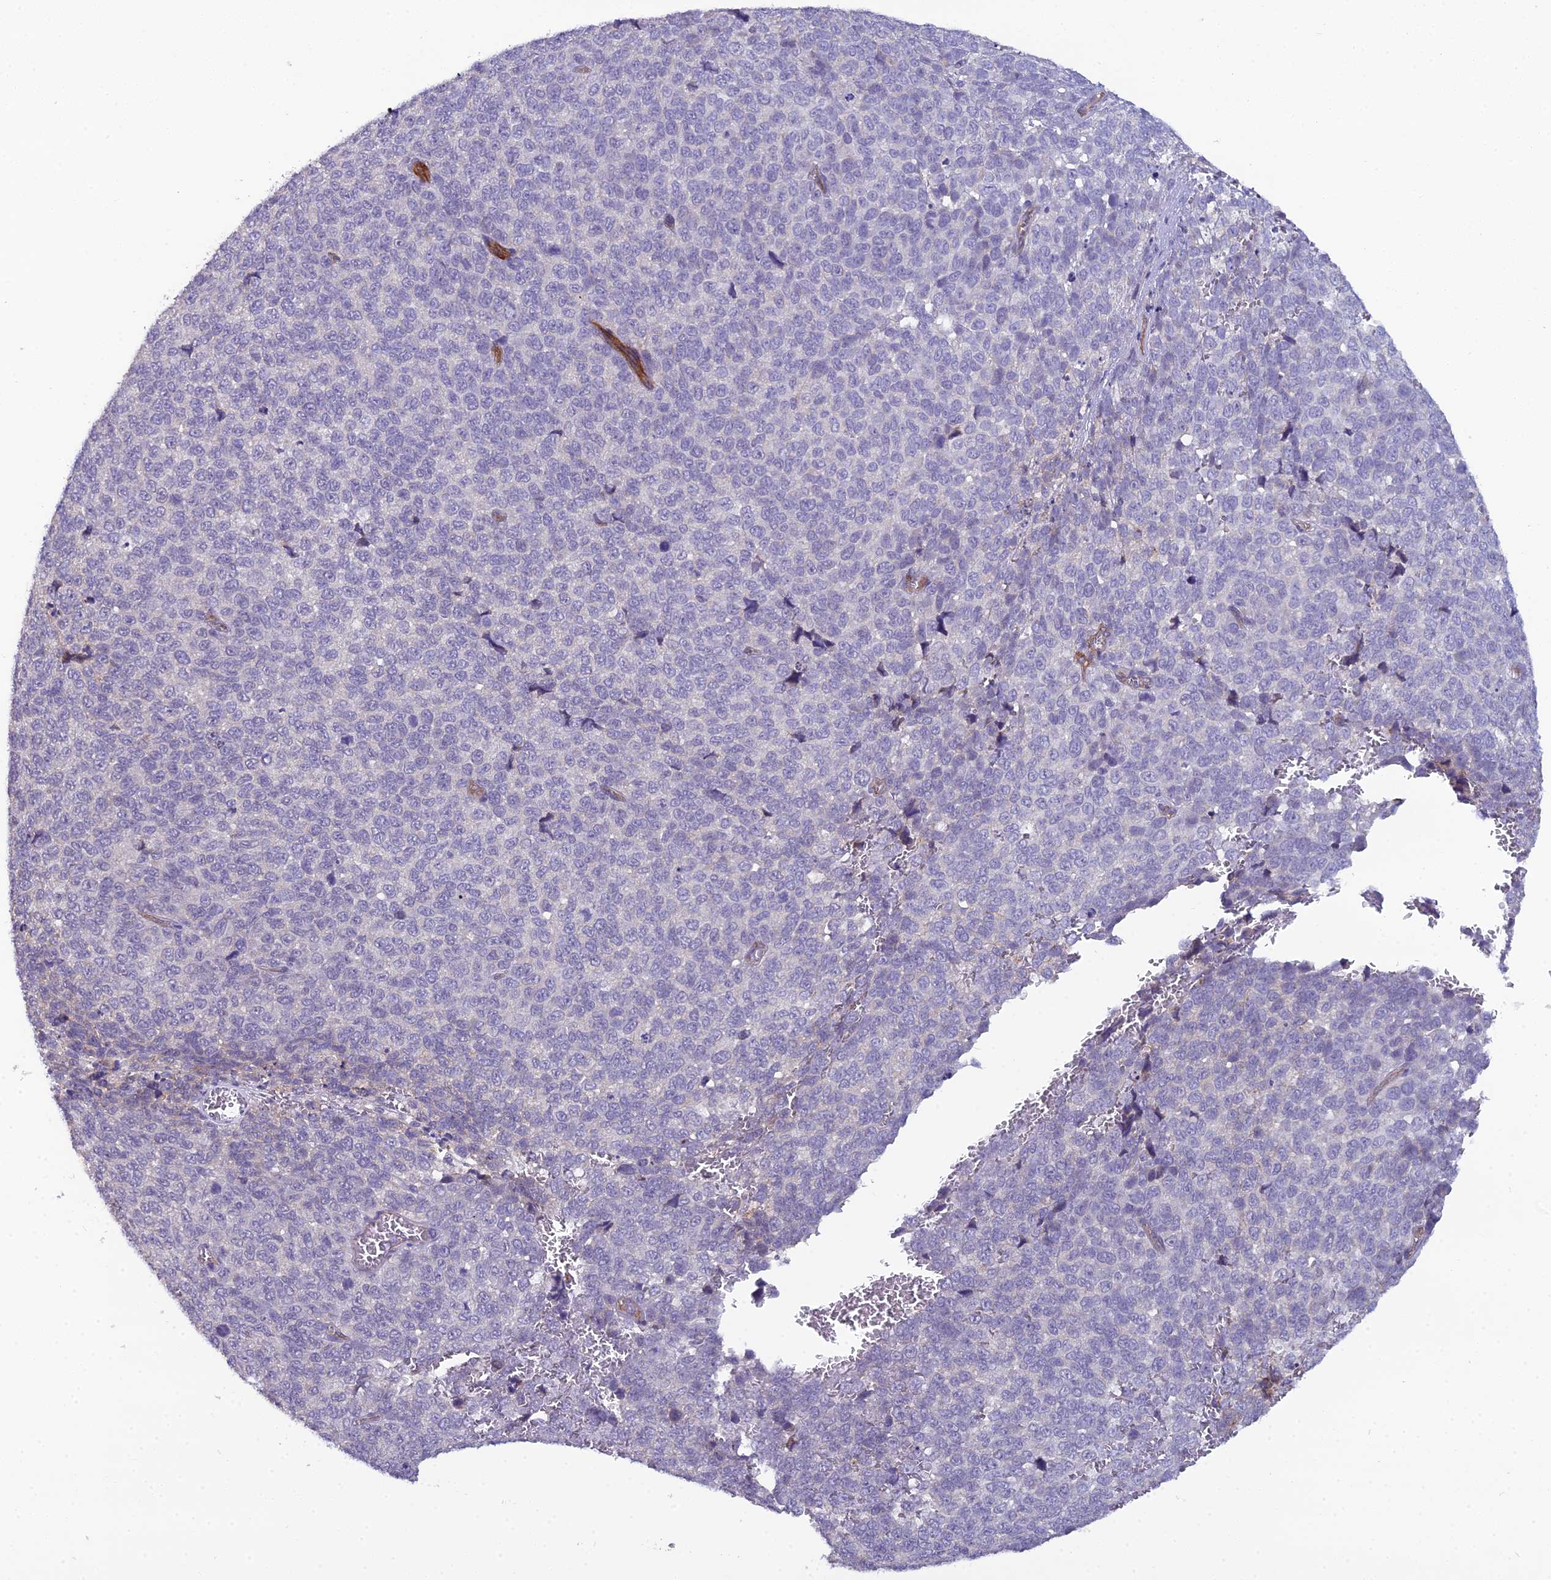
{"staining": {"intensity": "negative", "quantity": "none", "location": "none"}, "tissue": "melanoma", "cell_type": "Tumor cells", "image_type": "cancer", "snomed": [{"axis": "morphology", "description": "Malignant melanoma, NOS"}, {"axis": "topography", "description": "Nose, NOS"}], "caption": "Human melanoma stained for a protein using IHC displays no staining in tumor cells.", "gene": "CFAP47", "patient": {"sex": "female", "age": 48}}